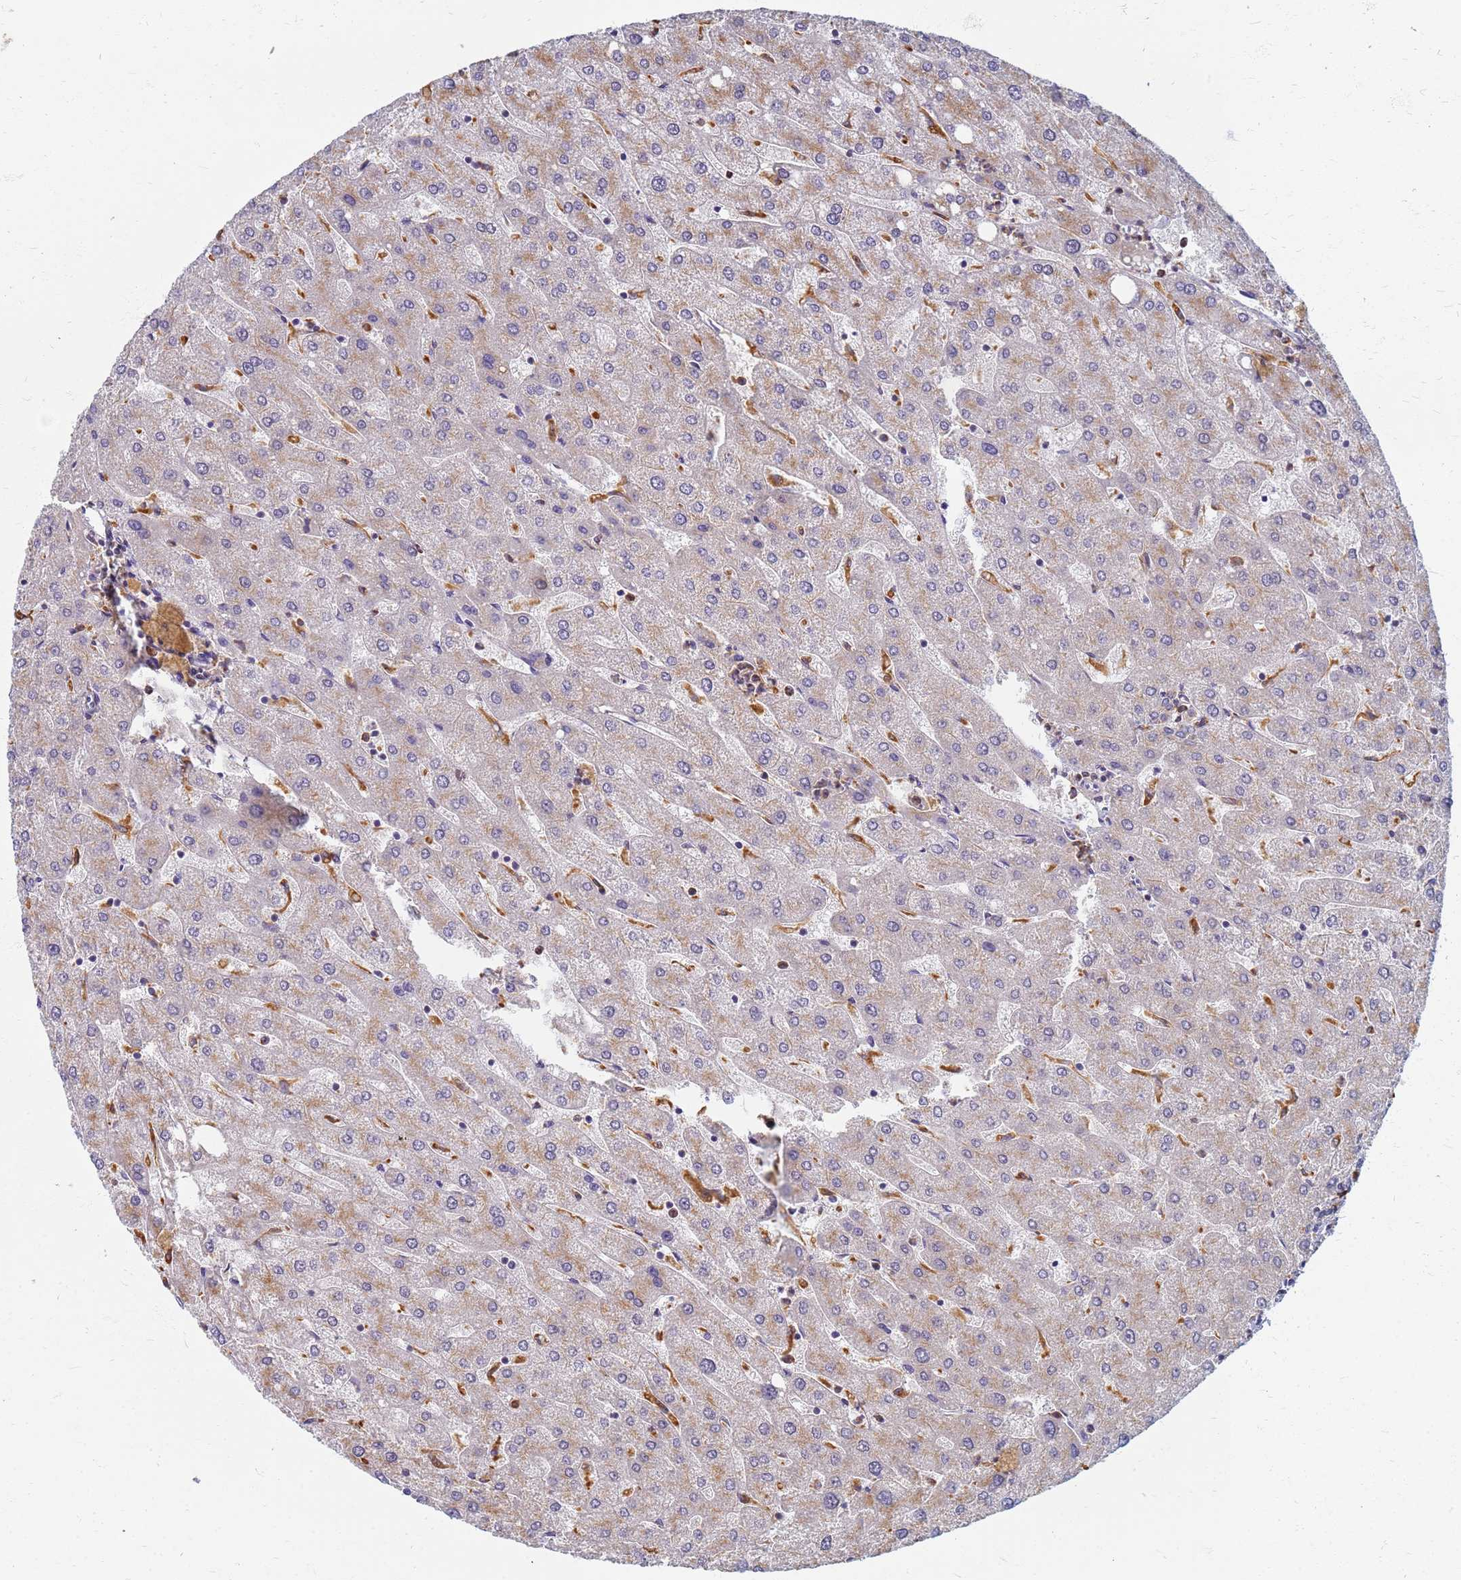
{"staining": {"intensity": "negative", "quantity": "none", "location": "none"}, "tissue": "liver", "cell_type": "Cholangiocytes", "image_type": "normal", "snomed": [{"axis": "morphology", "description": "Normal tissue, NOS"}, {"axis": "topography", "description": "Liver"}], "caption": "This is an immunohistochemistry image of unremarkable human liver. There is no staining in cholangiocytes.", "gene": "ATP6V1E1", "patient": {"sex": "male", "age": 67}}